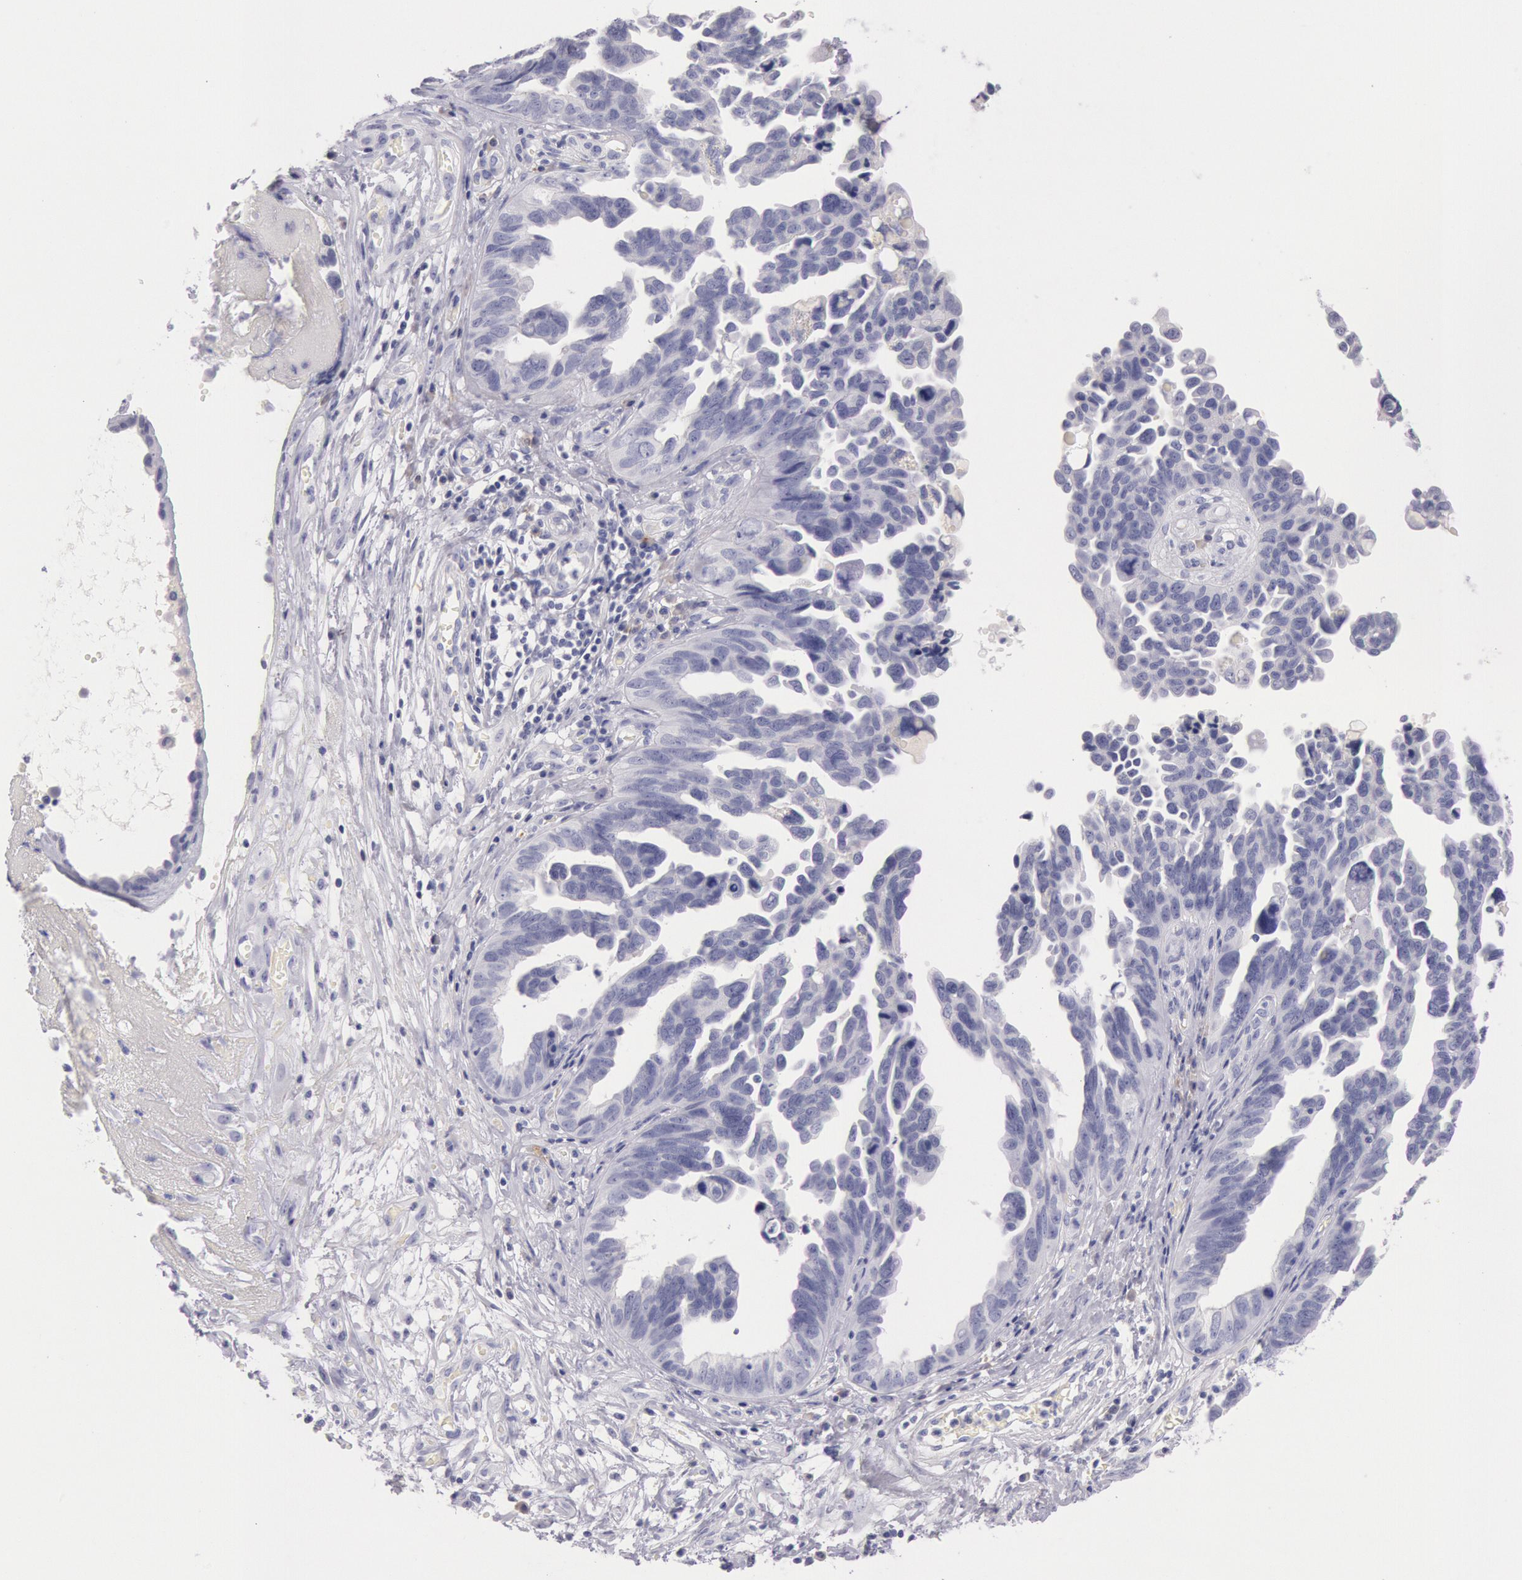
{"staining": {"intensity": "negative", "quantity": "none", "location": "none"}, "tissue": "ovarian cancer", "cell_type": "Tumor cells", "image_type": "cancer", "snomed": [{"axis": "morphology", "description": "Cystadenocarcinoma, serous, NOS"}, {"axis": "topography", "description": "Ovary"}], "caption": "The photomicrograph shows no significant expression in tumor cells of ovarian serous cystadenocarcinoma.", "gene": "EGFR", "patient": {"sex": "female", "age": 64}}